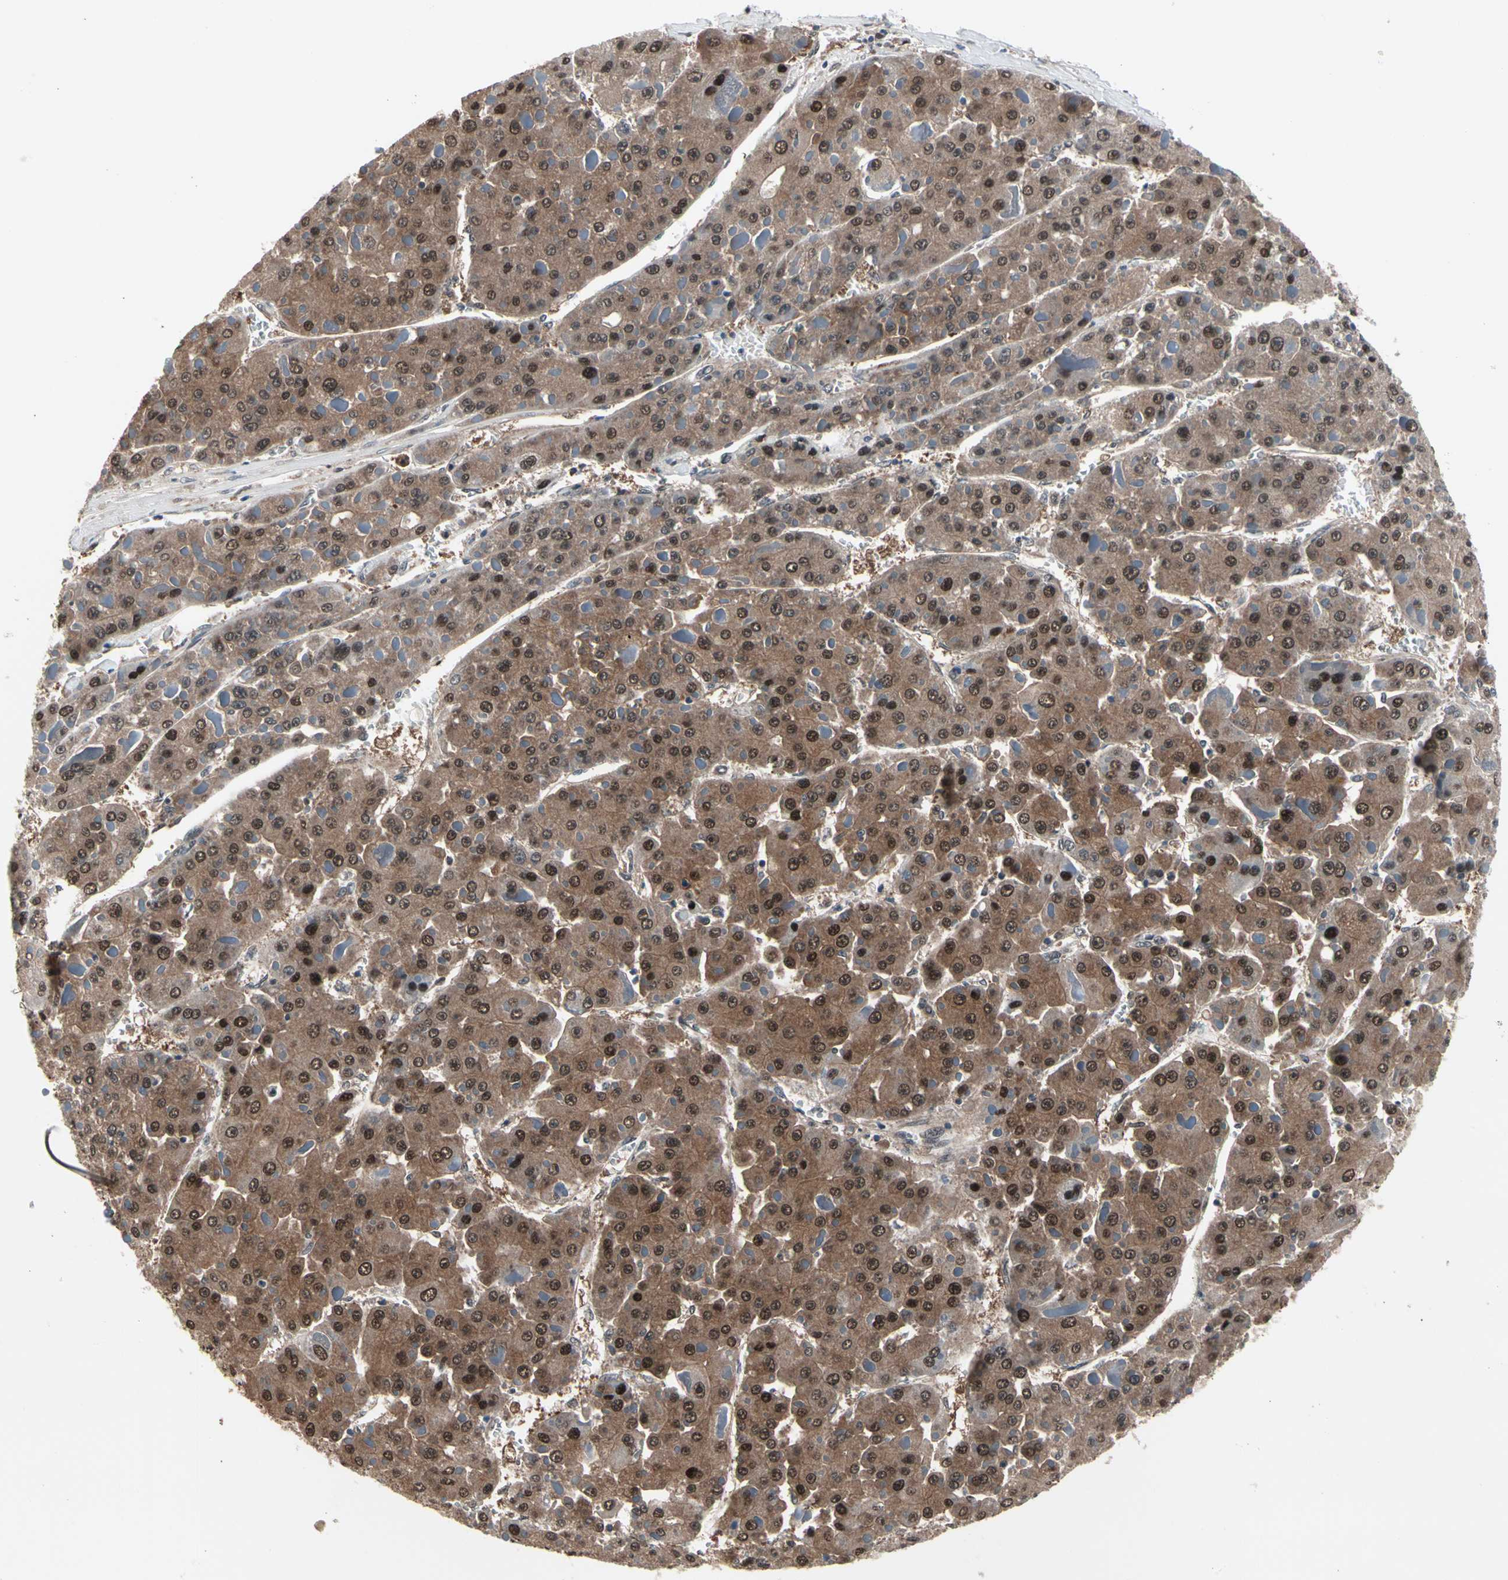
{"staining": {"intensity": "moderate", "quantity": ">75%", "location": "cytoplasmic/membranous,nuclear"}, "tissue": "liver cancer", "cell_type": "Tumor cells", "image_type": "cancer", "snomed": [{"axis": "morphology", "description": "Carcinoma, Hepatocellular, NOS"}, {"axis": "topography", "description": "Liver"}], "caption": "This is a micrograph of immunohistochemistry (IHC) staining of hepatocellular carcinoma (liver), which shows moderate staining in the cytoplasmic/membranous and nuclear of tumor cells.", "gene": "PSMA2", "patient": {"sex": "female", "age": 73}}